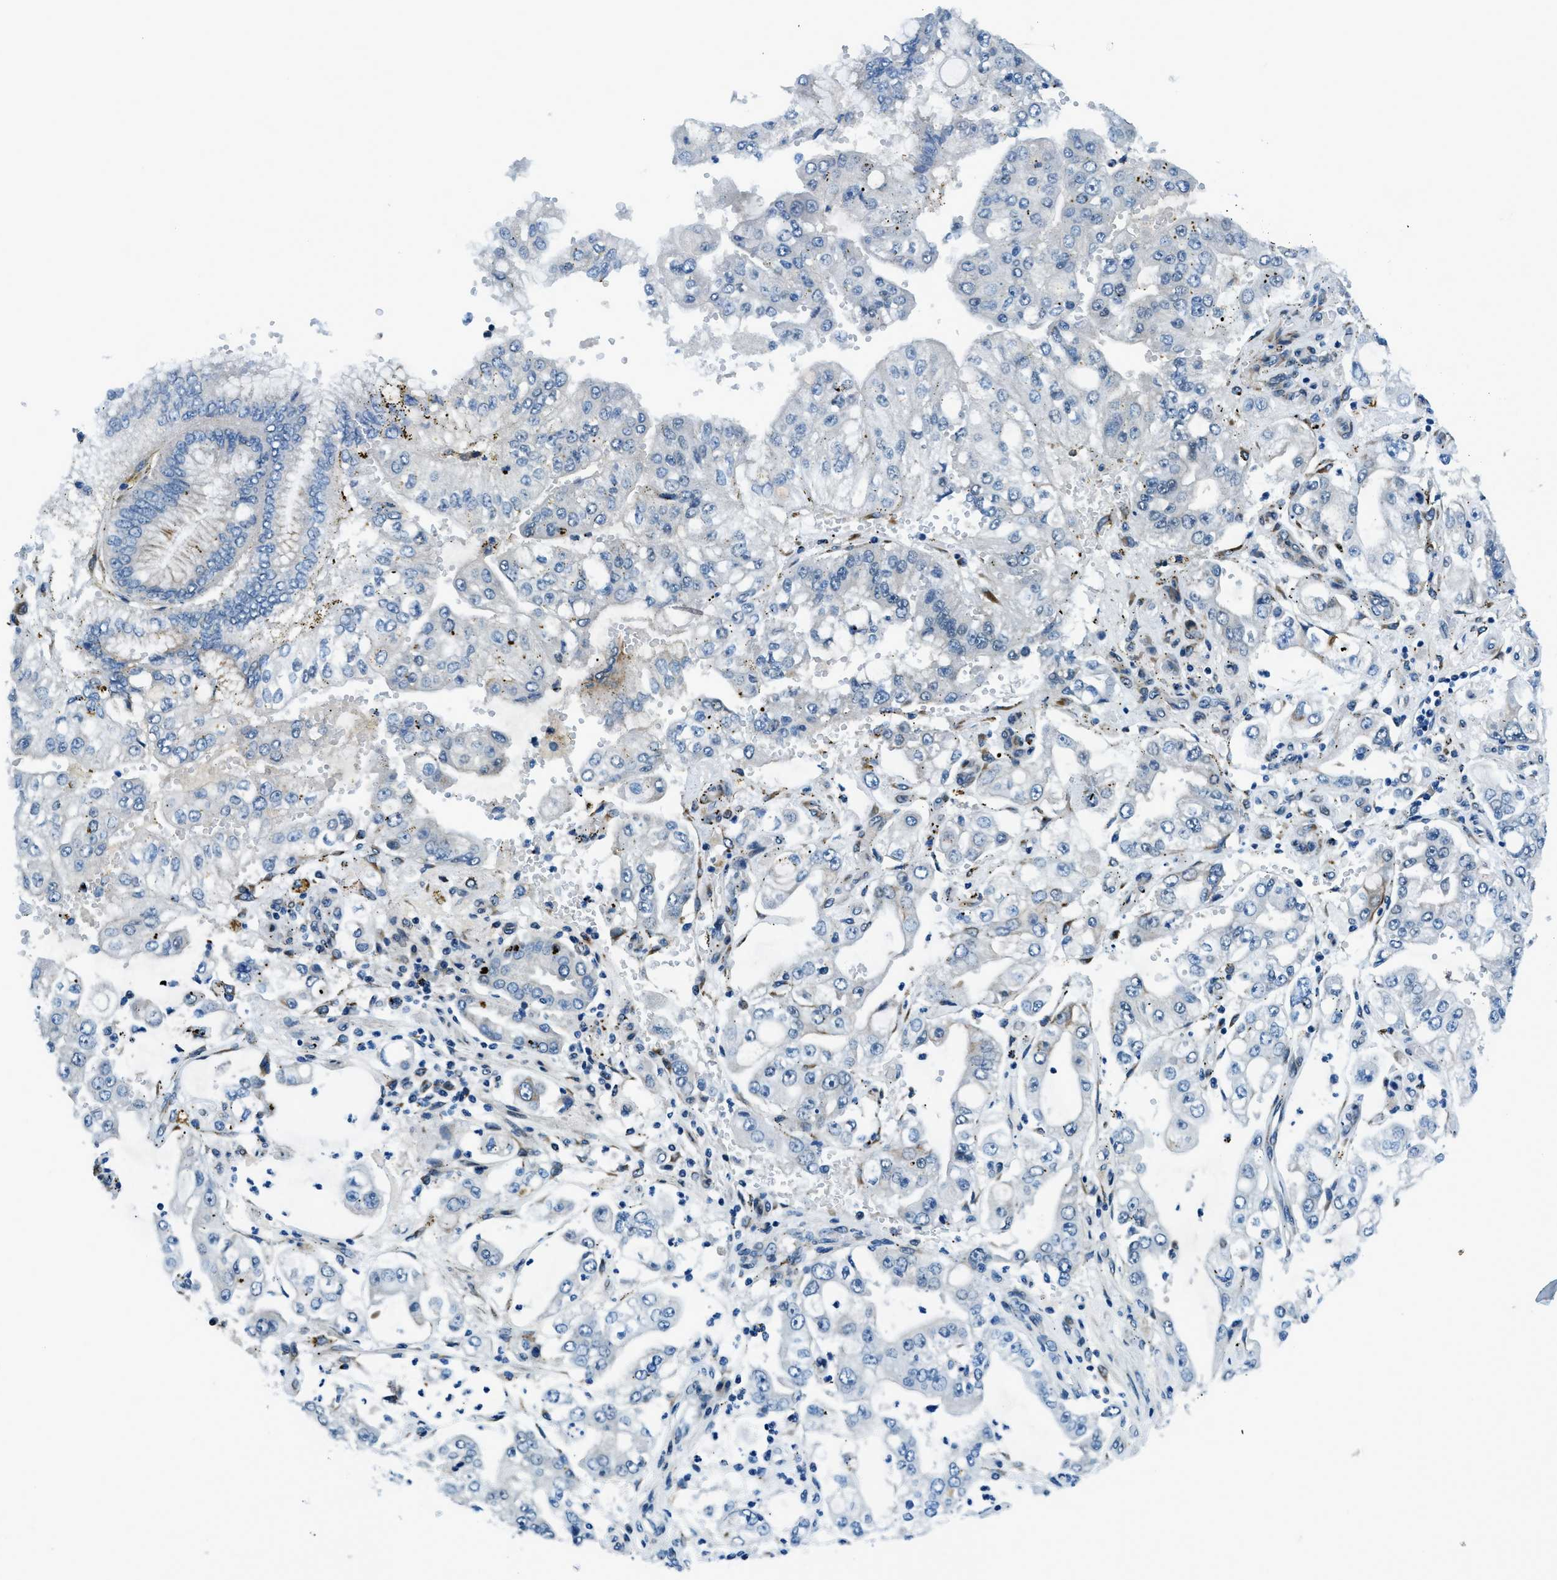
{"staining": {"intensity": "negative", "quantity": "none", "location": "none"}, "tissue": "stomach cancer", "cell_type": "Tumor cells", "image_type": "cancer", "snomed": [{"axis": "morphology", "description": "Adenocarcinoma, NOS"}, {"axis": "topography", "description": "Stomach"}], "caption": "Adenocarcinoma (stomach) was stained to show a protein in brown. There is no significant expression in tumor cells.", "gene": "GINM1", "patient": {"sex": "male", "age": 76}}